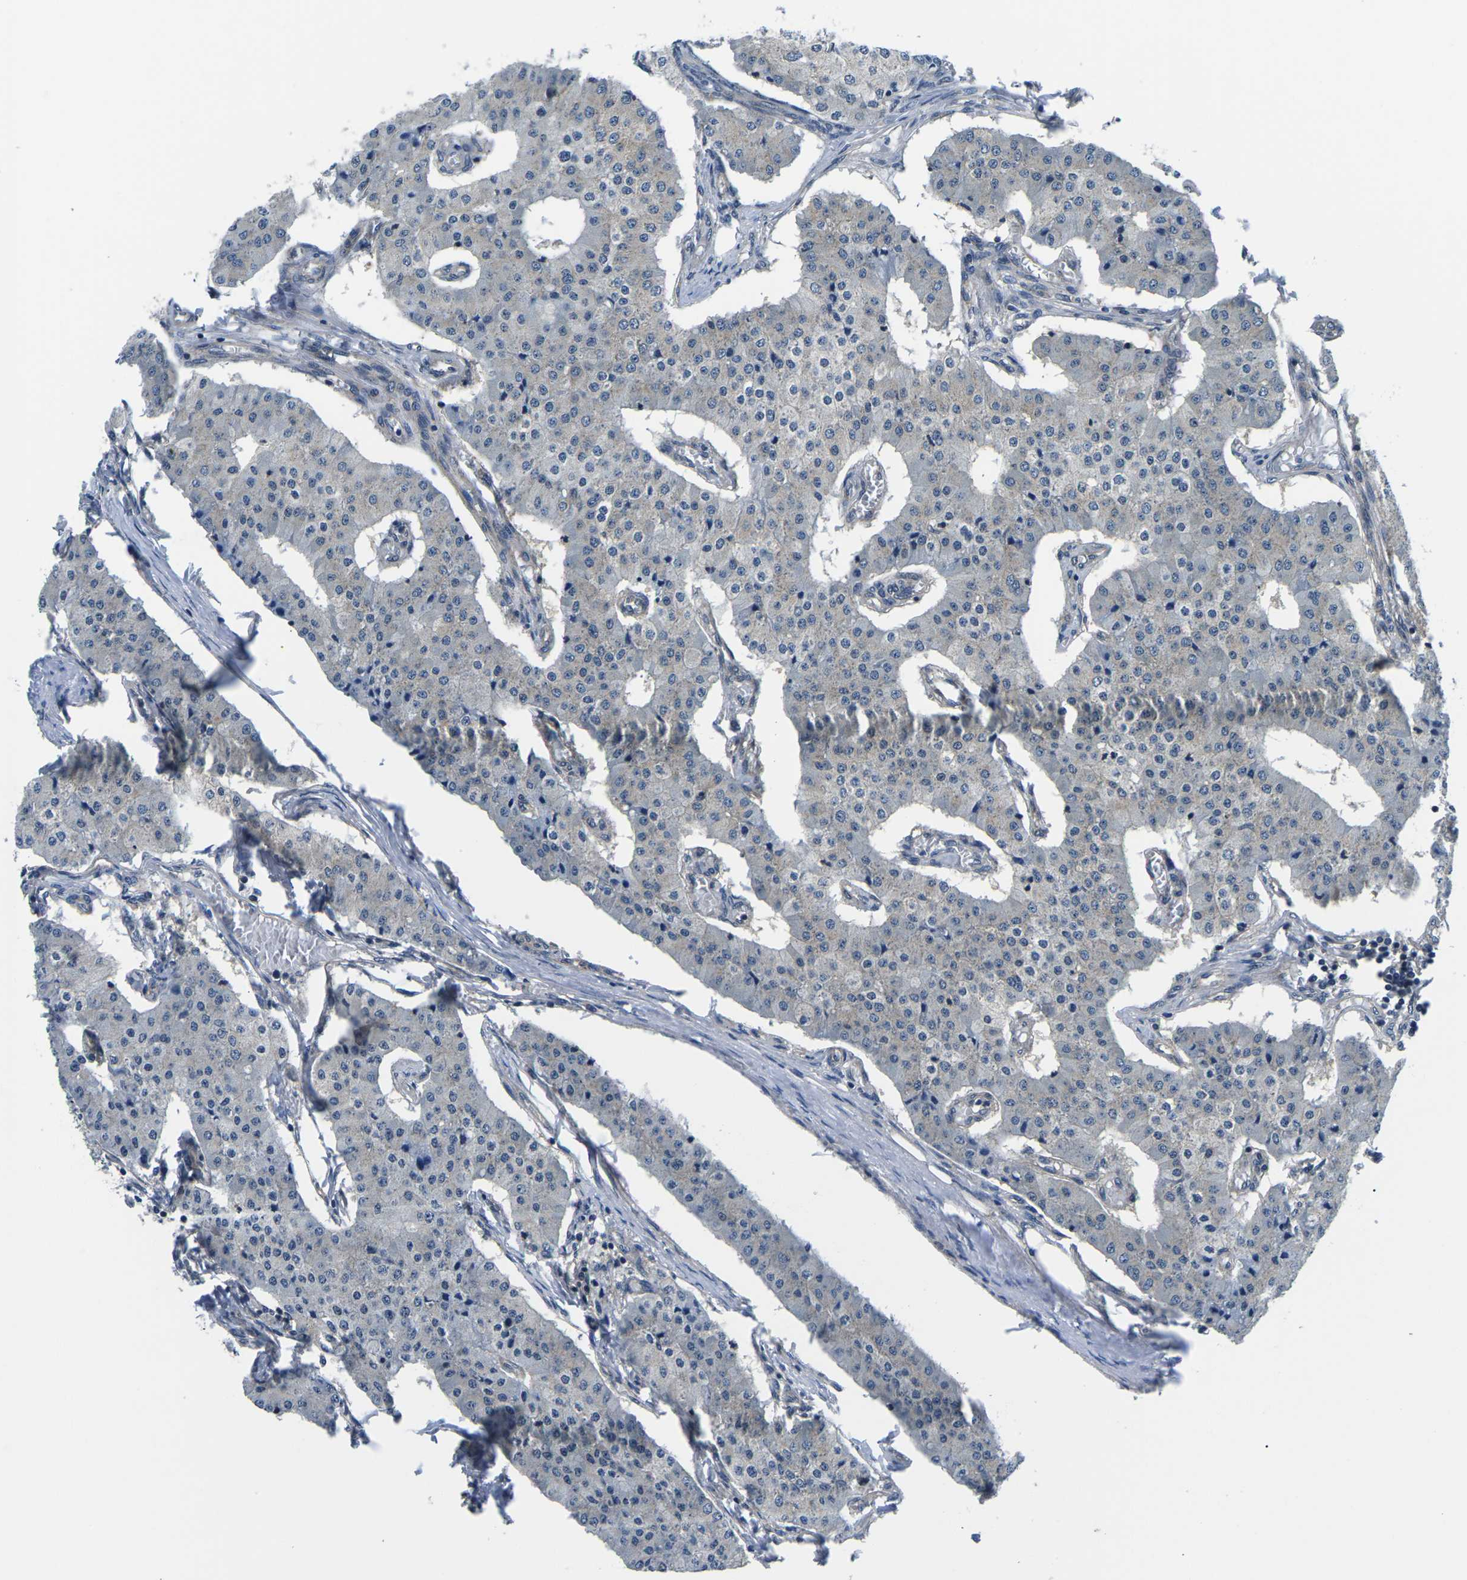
{"staining": {"intensity": "negative", "quantity": "none", "location": "none"}, "tissue": "carcinoid", "cell_type": "Tumor cells", "image_type": "cancer", "snomed": [{"axis": "morphology", "description": "Carcinoid, malignant, NOS"}, {"axis": "topography", "description": "Colon"}], "caption": "Tumor cells are negative for brown protein staining in malignant carcinoid. (DAB immunohistochemistry (IHC), high magnification).", "gene": "GSK3B", "patient": {"sex": "female", "age": 52}}